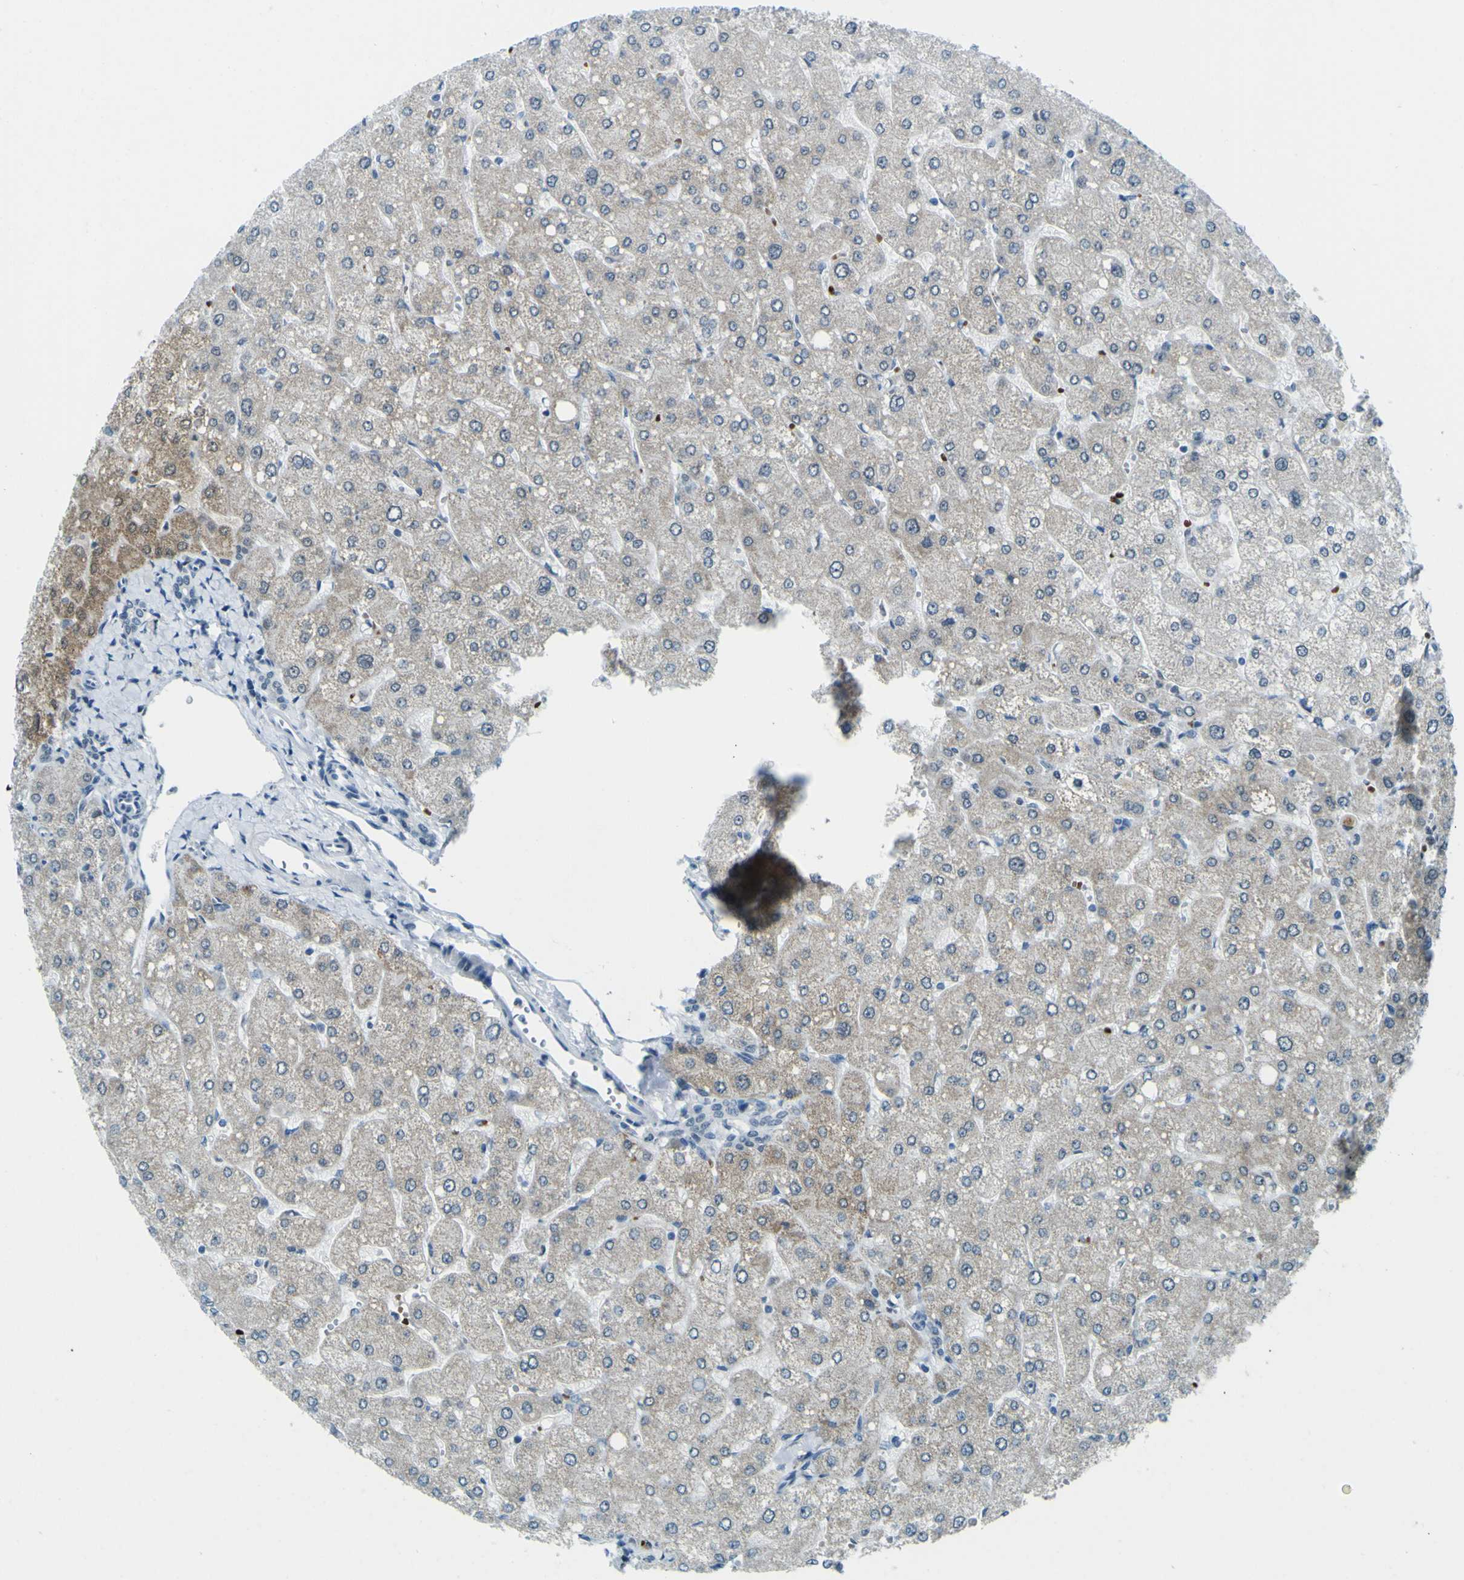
{"staining": {"intensity": "negative", "quantity": "none", "location": "none"}, "tissue": "liver", "cell_type": "Cholangiocytes", "image_type": "normal", "snomed": [{"axis": "morphology", "description": "Normal tissue, NOS"}, {"axis": "topography", "description": "Liver"}], "caption": "An IHC micrograph of normal liver is shown. There is no staining in cholangiocytes of liver. (Immunohistochemistry, brightfield microscopy, high magnification).", "gene": "CEBPG", "patient": {"sex": "male", "age": 55}}